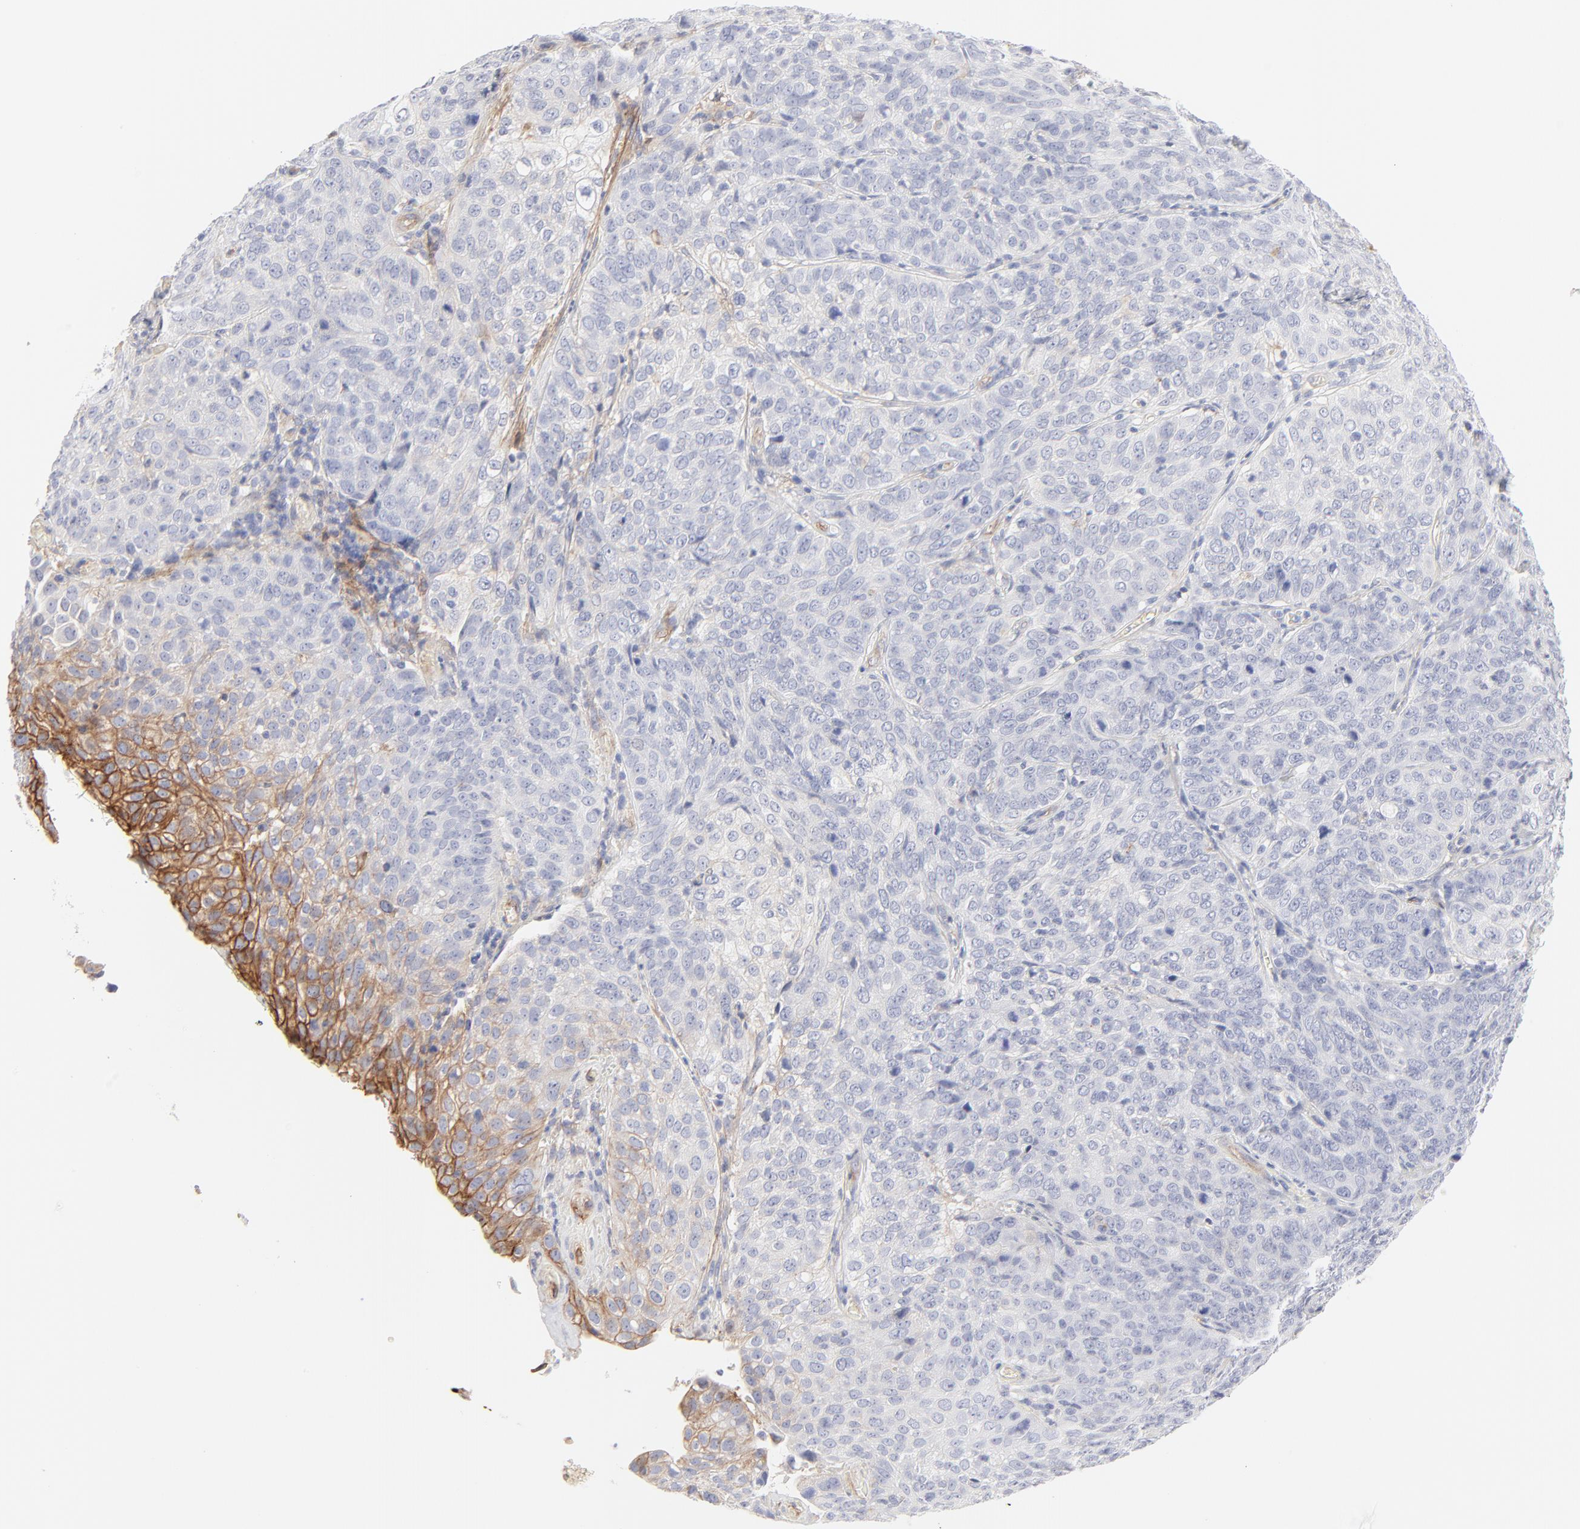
{"staining": {"intensity": "negative", "quantity": "none", "location": "none"}, "tissue": "cervical cancer", "cell_type": "Tumor cells", "image_type": "cancer", "snomed": [{"axis": "morphology", "description": "Squamous cell carcinoma, NOS"}, {"axis": "topography", "description": "Cervix"}], "caption": "Immunohistochemical staining of cervical squamous cell carcinoma shows no significant staining in tumor cells.", "gene": "ITGA5", "patient": {"sex": "female", "age": 38}}